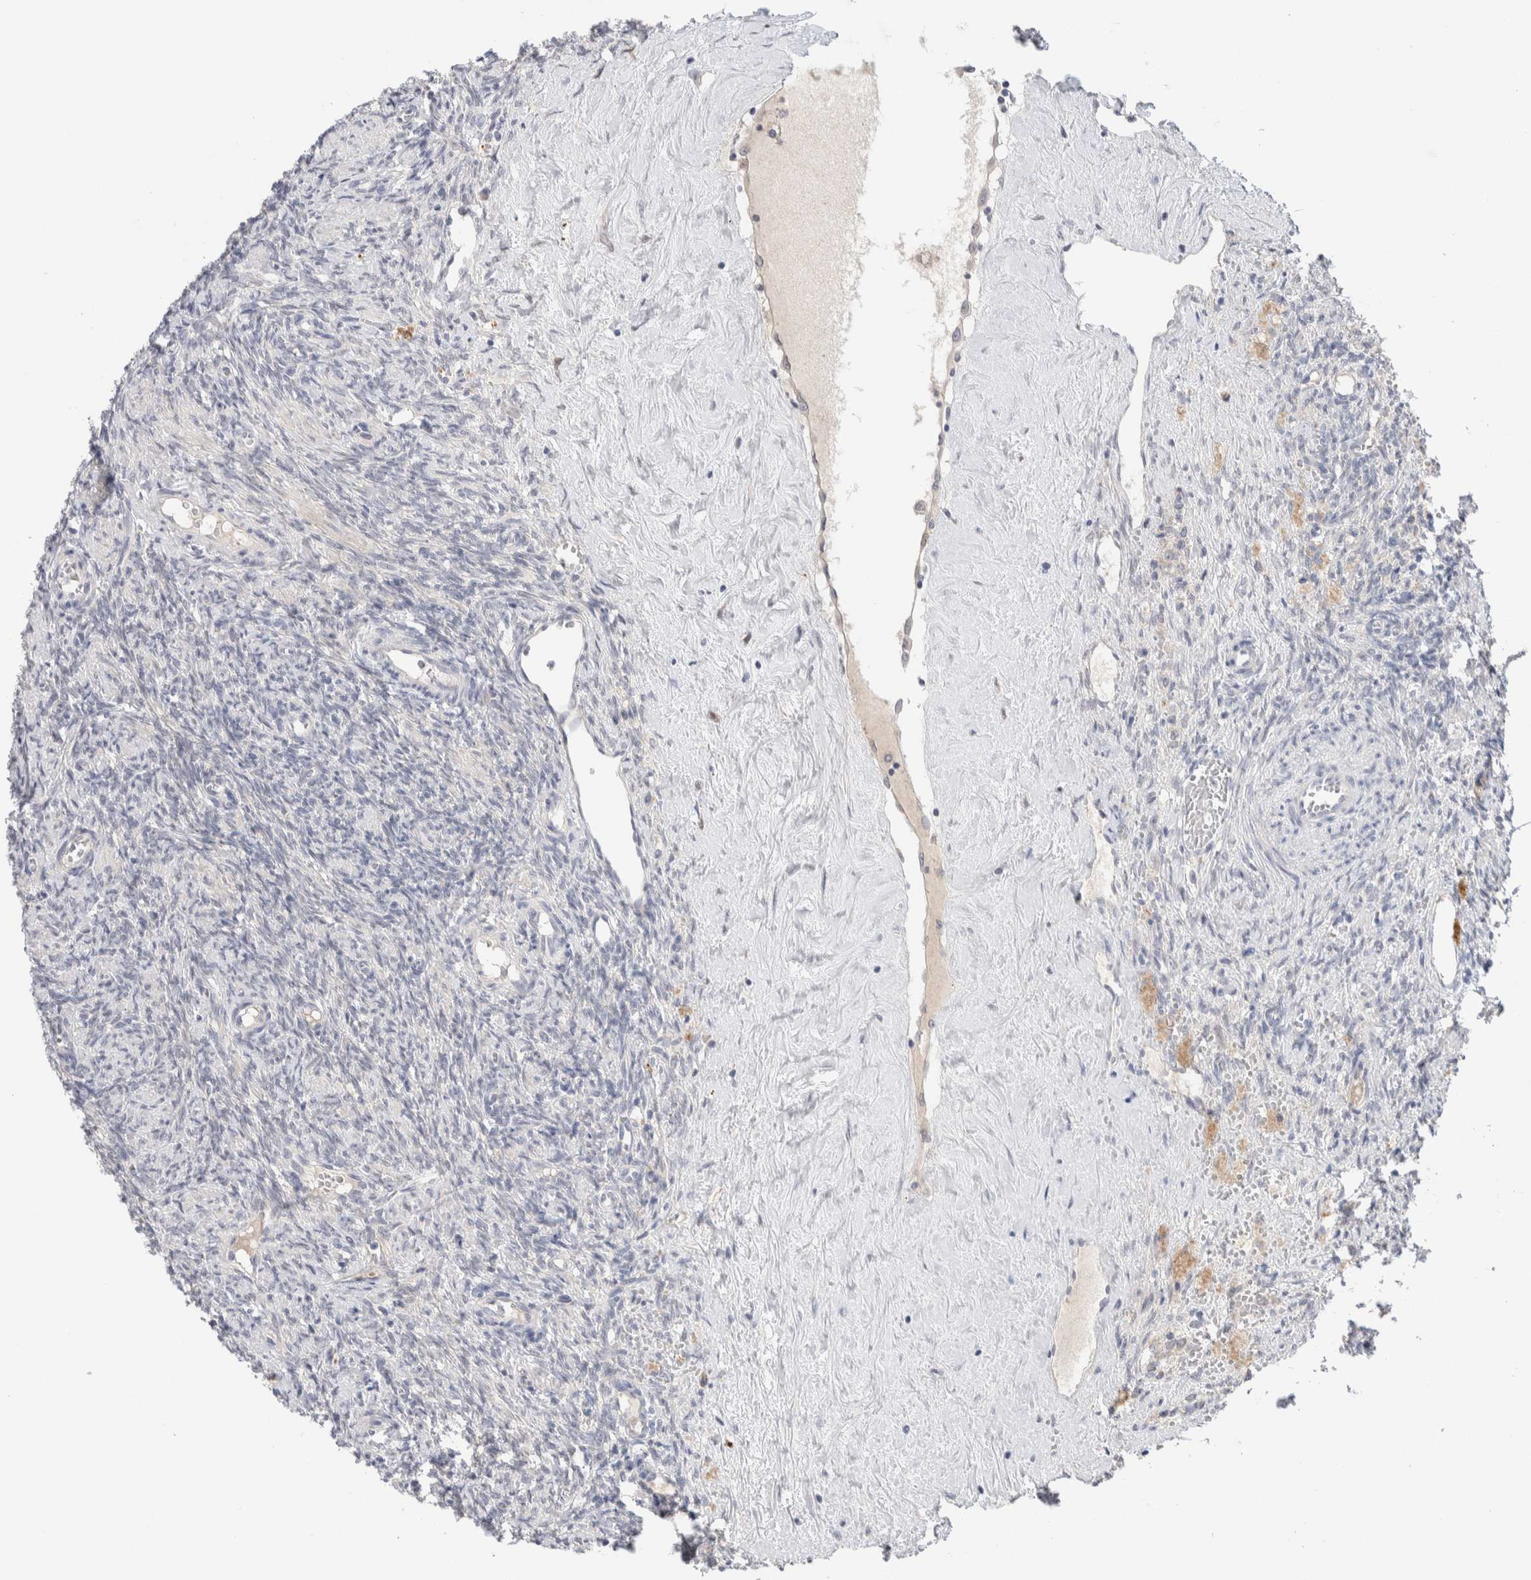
{"staining": {"intensity": "negative", "quantity": "none", "location": "none"}, "tissue": "ovary", "cell_type": "Ovarian stroma cells", "image_type": "normal", "snomed": [{"axis": "morphology", "description": "Normal tissue, NOS"}, {"axis": "topography", "description": "Ovary"}], "caption": "Immunohistochemistry (IHC) photomicrograph of unremarkable ovary stained for a protein (brown), which shows no expression in ovarian stroma cells.", "gene": "DNAJB6", "patient": {"sex": "female", "age": 41}}